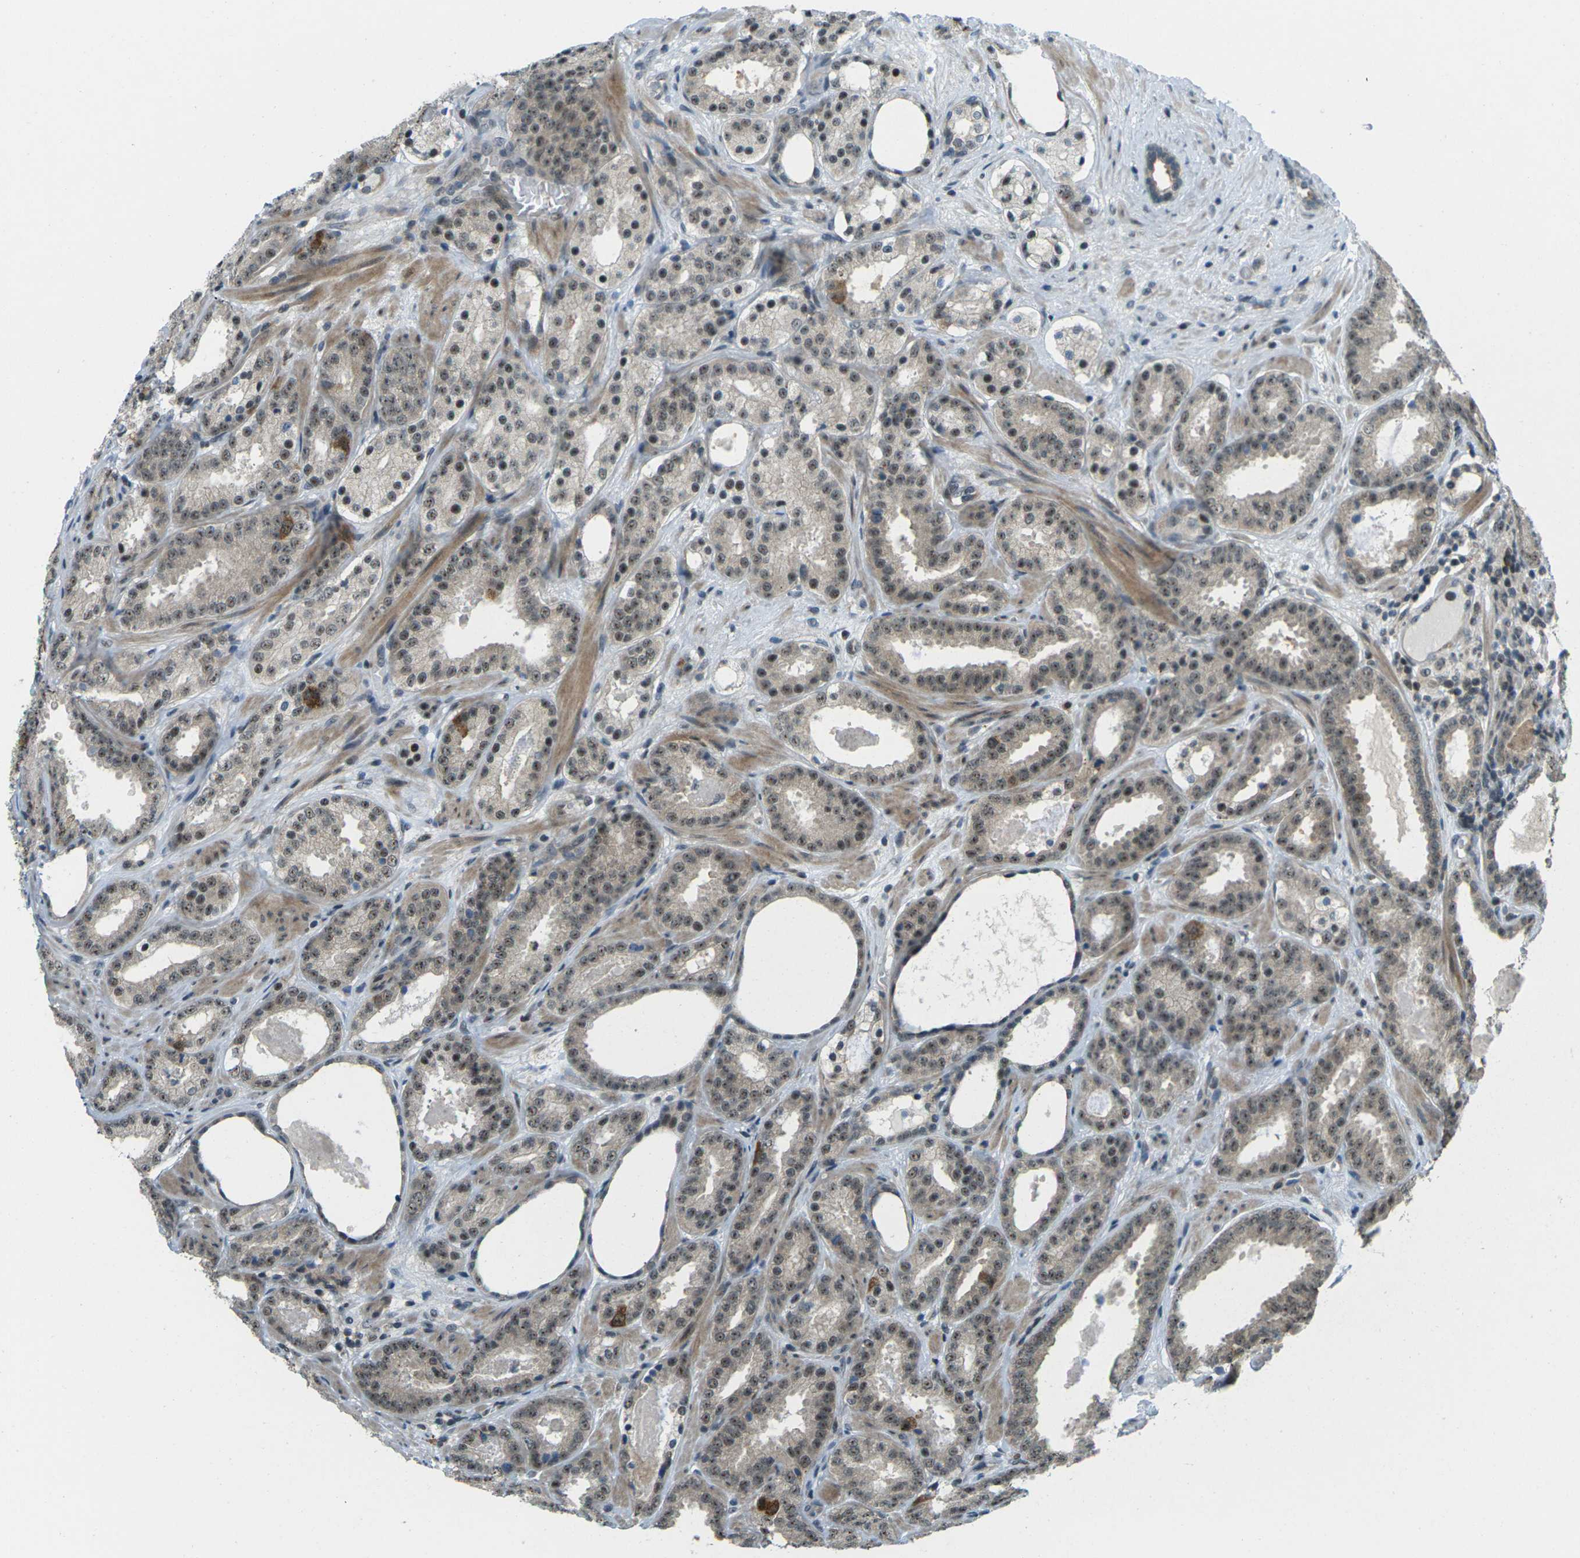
{"staining": {"intensity": "moderate", "quantity": ">75%", "location": "cytoplasmic/membranous,nuclear"}, "tissue": "prostate cancer", "cell_type": "Tumor cells", "image_type": "cancer", "snomed": [{"axis": "morphology", "description": "Adenocarcinoma, Low grade"}, {"axis": "topography", "description": "Prostate"}], "caption": "IHC photomicrograph of neoplastic tissue: low-grade adenocarcinoma (prostate) stained using immunohistochemistry (IHC) displays medium levels of moderate protein expression localized specifically in the cytoplasmic/membranous and nuclear of tumor cells, appearing as a cytoplasmic/membranous and nuclear brown color.", "gene": "UBE2S", "patient": {"sex": "male", "age": 69}}